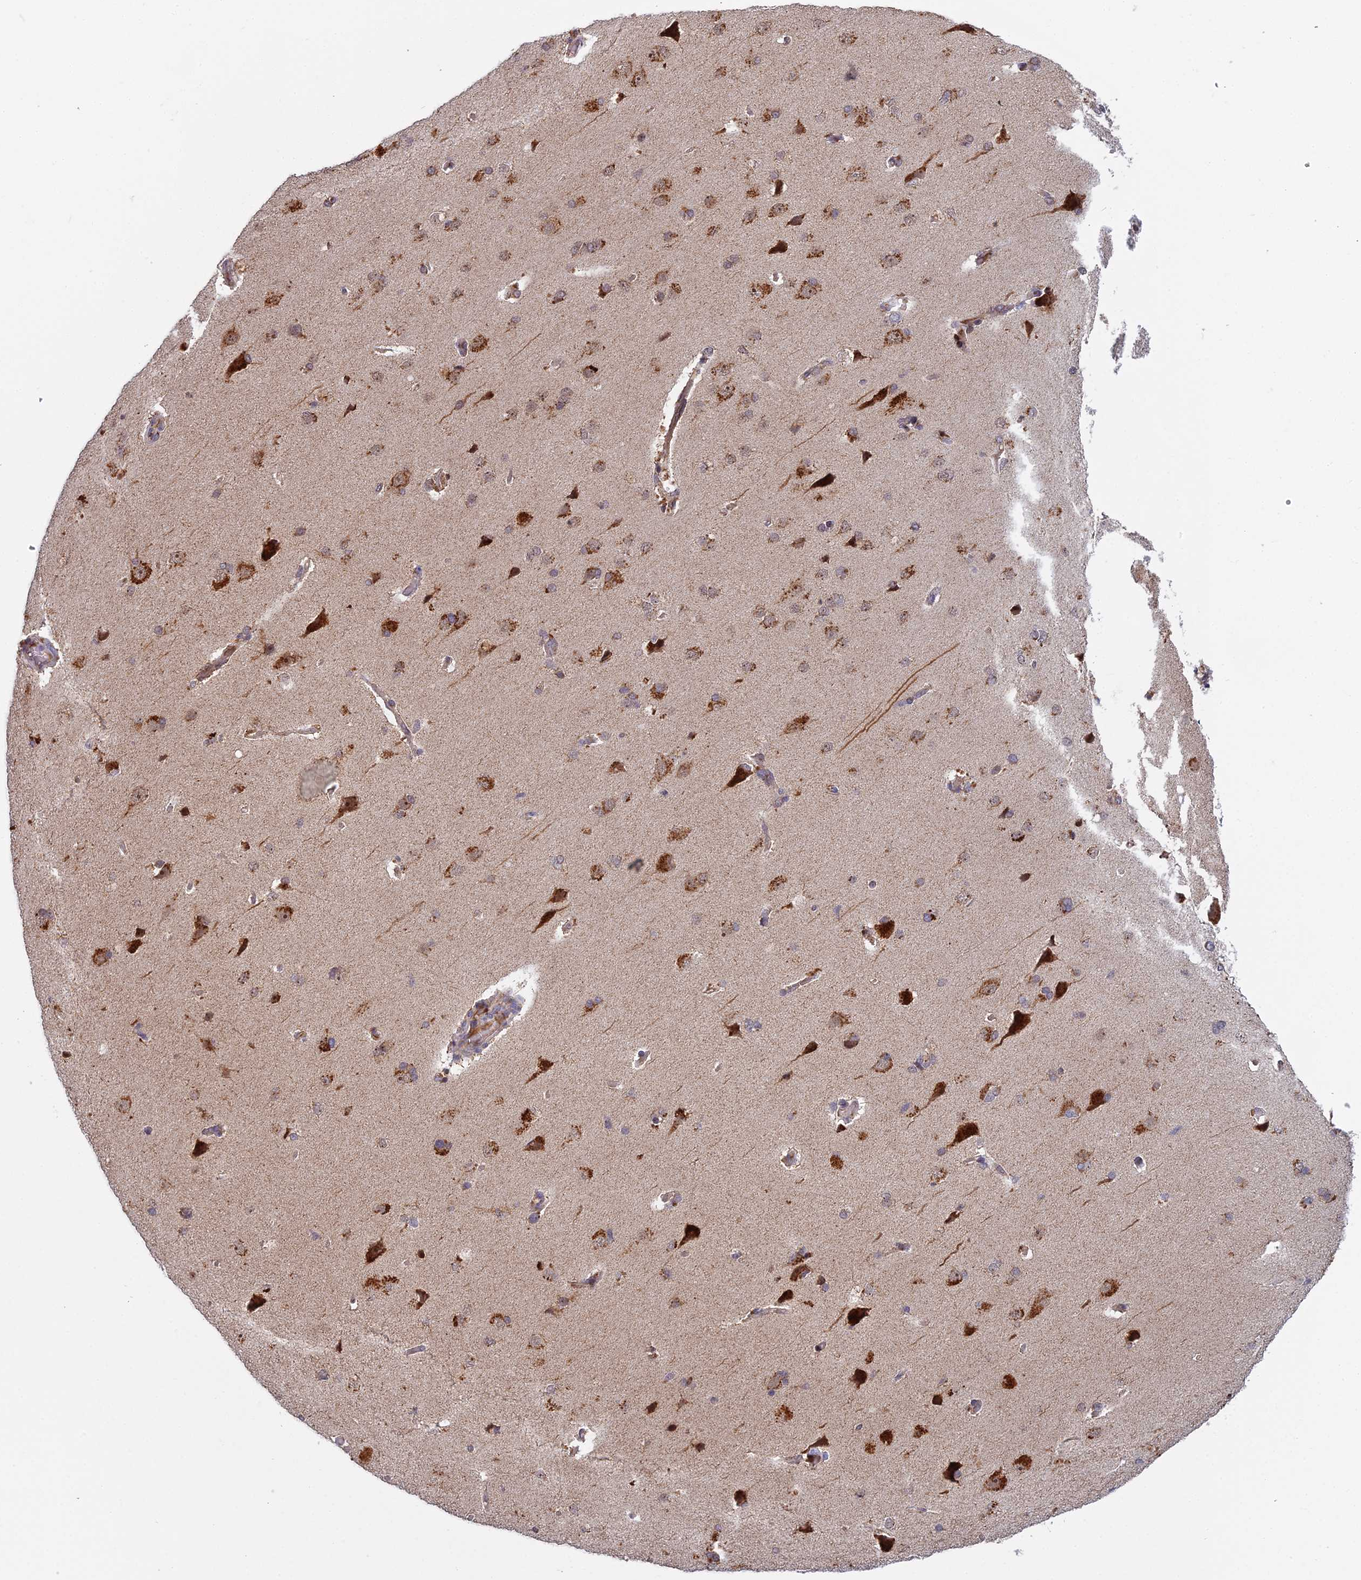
{"staining": {"intensity": "negative", "quantity": "none", "location": "none"}, "tissue": "cerebral cortex", "cell_type": "Endothelial cells", "image_type": "normal", "snomed": [{"axis": "morphology", "description": "Normal tissue, NOS"}, {"axis": "topography", "description": "Cerebral cortex"}], "caption": "Cerebral cortex stained for a protein using immunohistochemistry (IHC) shows no staining endothelial cells.", "gene": "MEOX1", "patient": {"sex": "male", "age": 62}}